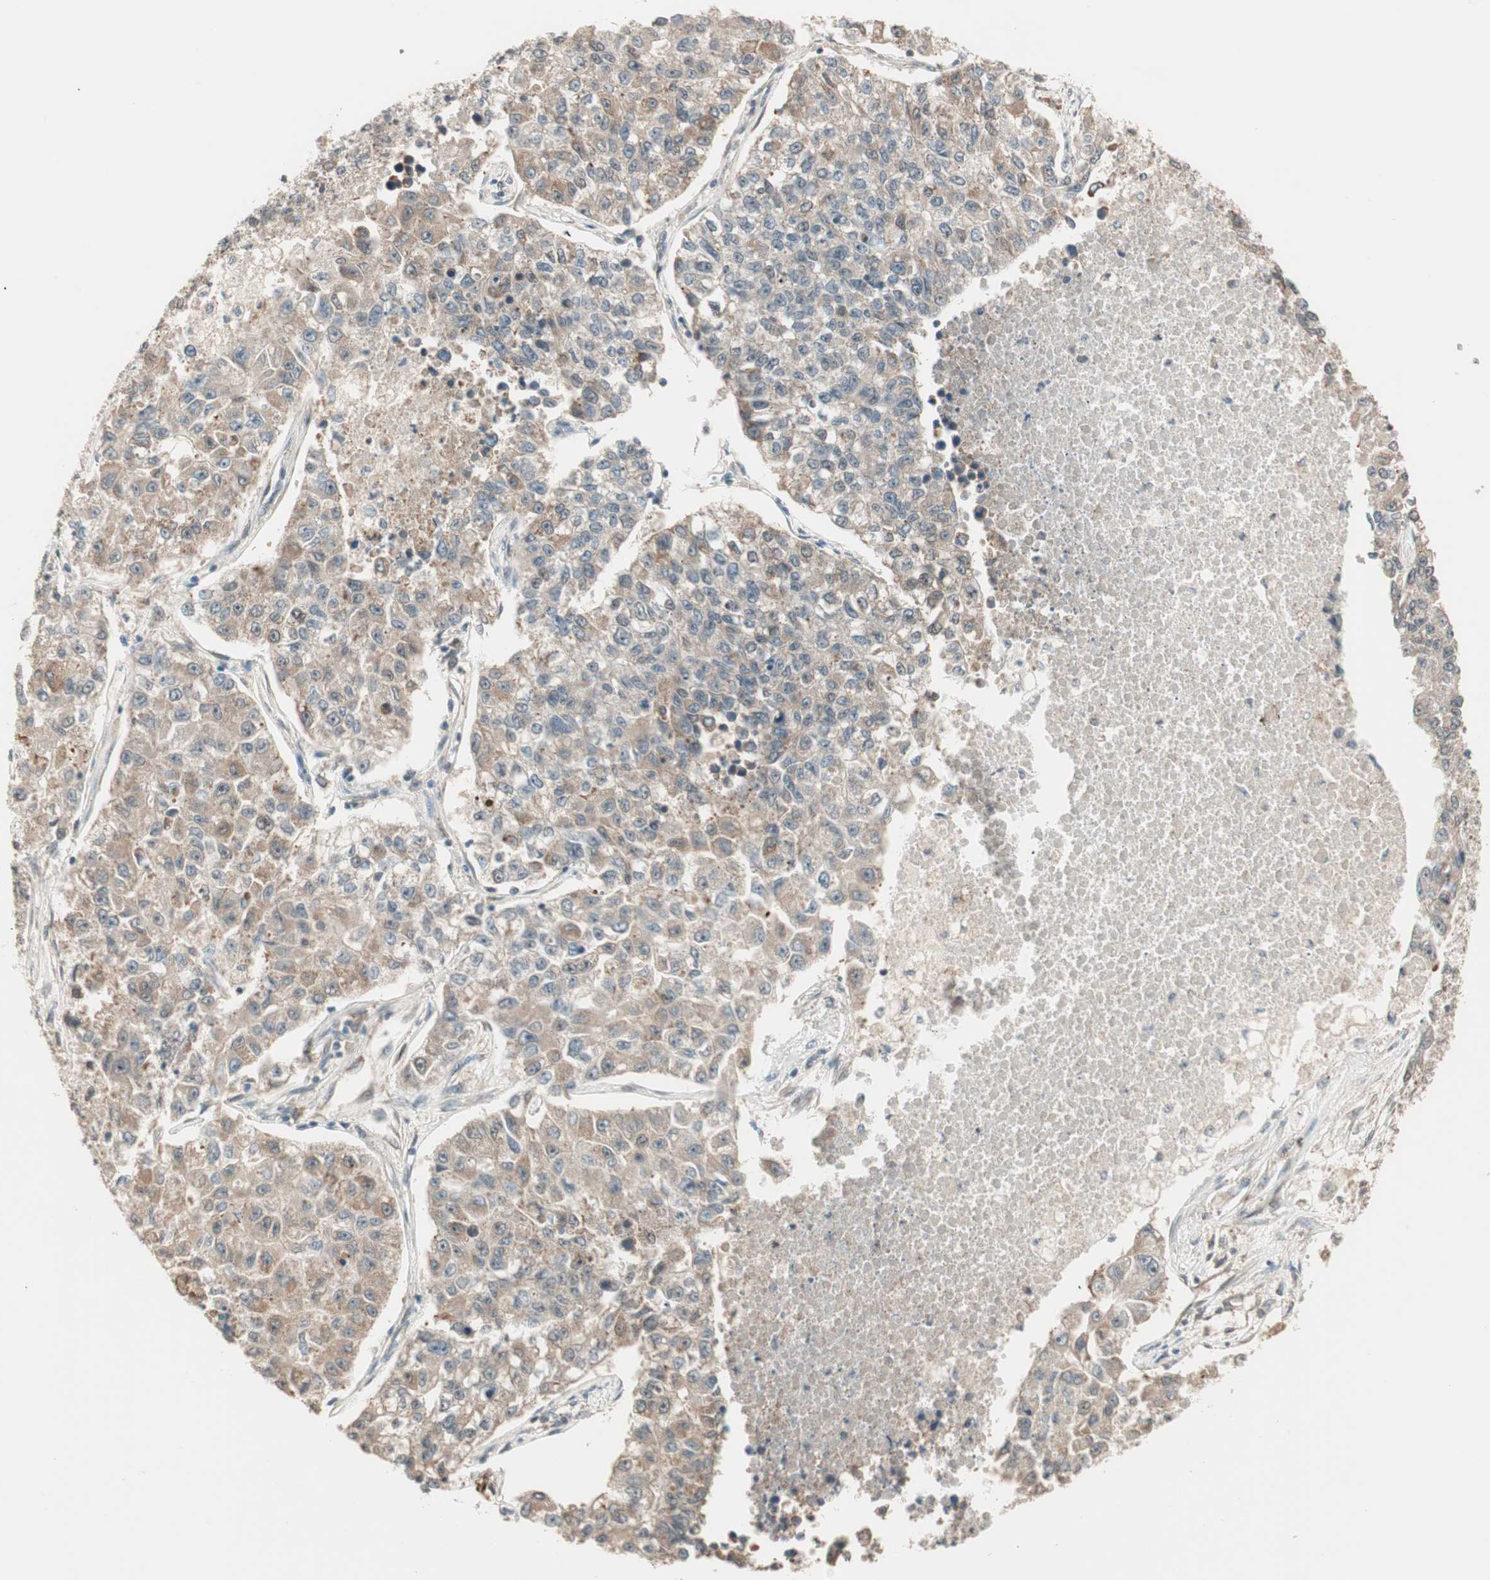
{"staining": {"intensity": "weak", "quantity": "25%-75%", "location": "cytoplasmic/membranous"}, "tissue": "lung cancer", "cell_type": "Tumor cells", "image_type": "cancer", "snomed": [{"axis": "morphology", "description": "Adenocarcinoma, NOS"}, {"axis": "topography", "description": "Lung"}], "caption": "High-magnification brightfield microscopy of adenocarcinoma (lung) stained with DAB (brown) and counterstained with hematoxylin (blue). tumor cells exhibit weak cytoplasmic/membranous staining is identified in approximately25%-75% of cells. (DAB IHC with brightfield microscopy, high magnification).", "gene": "ZSCAN31", "patient": {"sex": "male", "age": 49}}